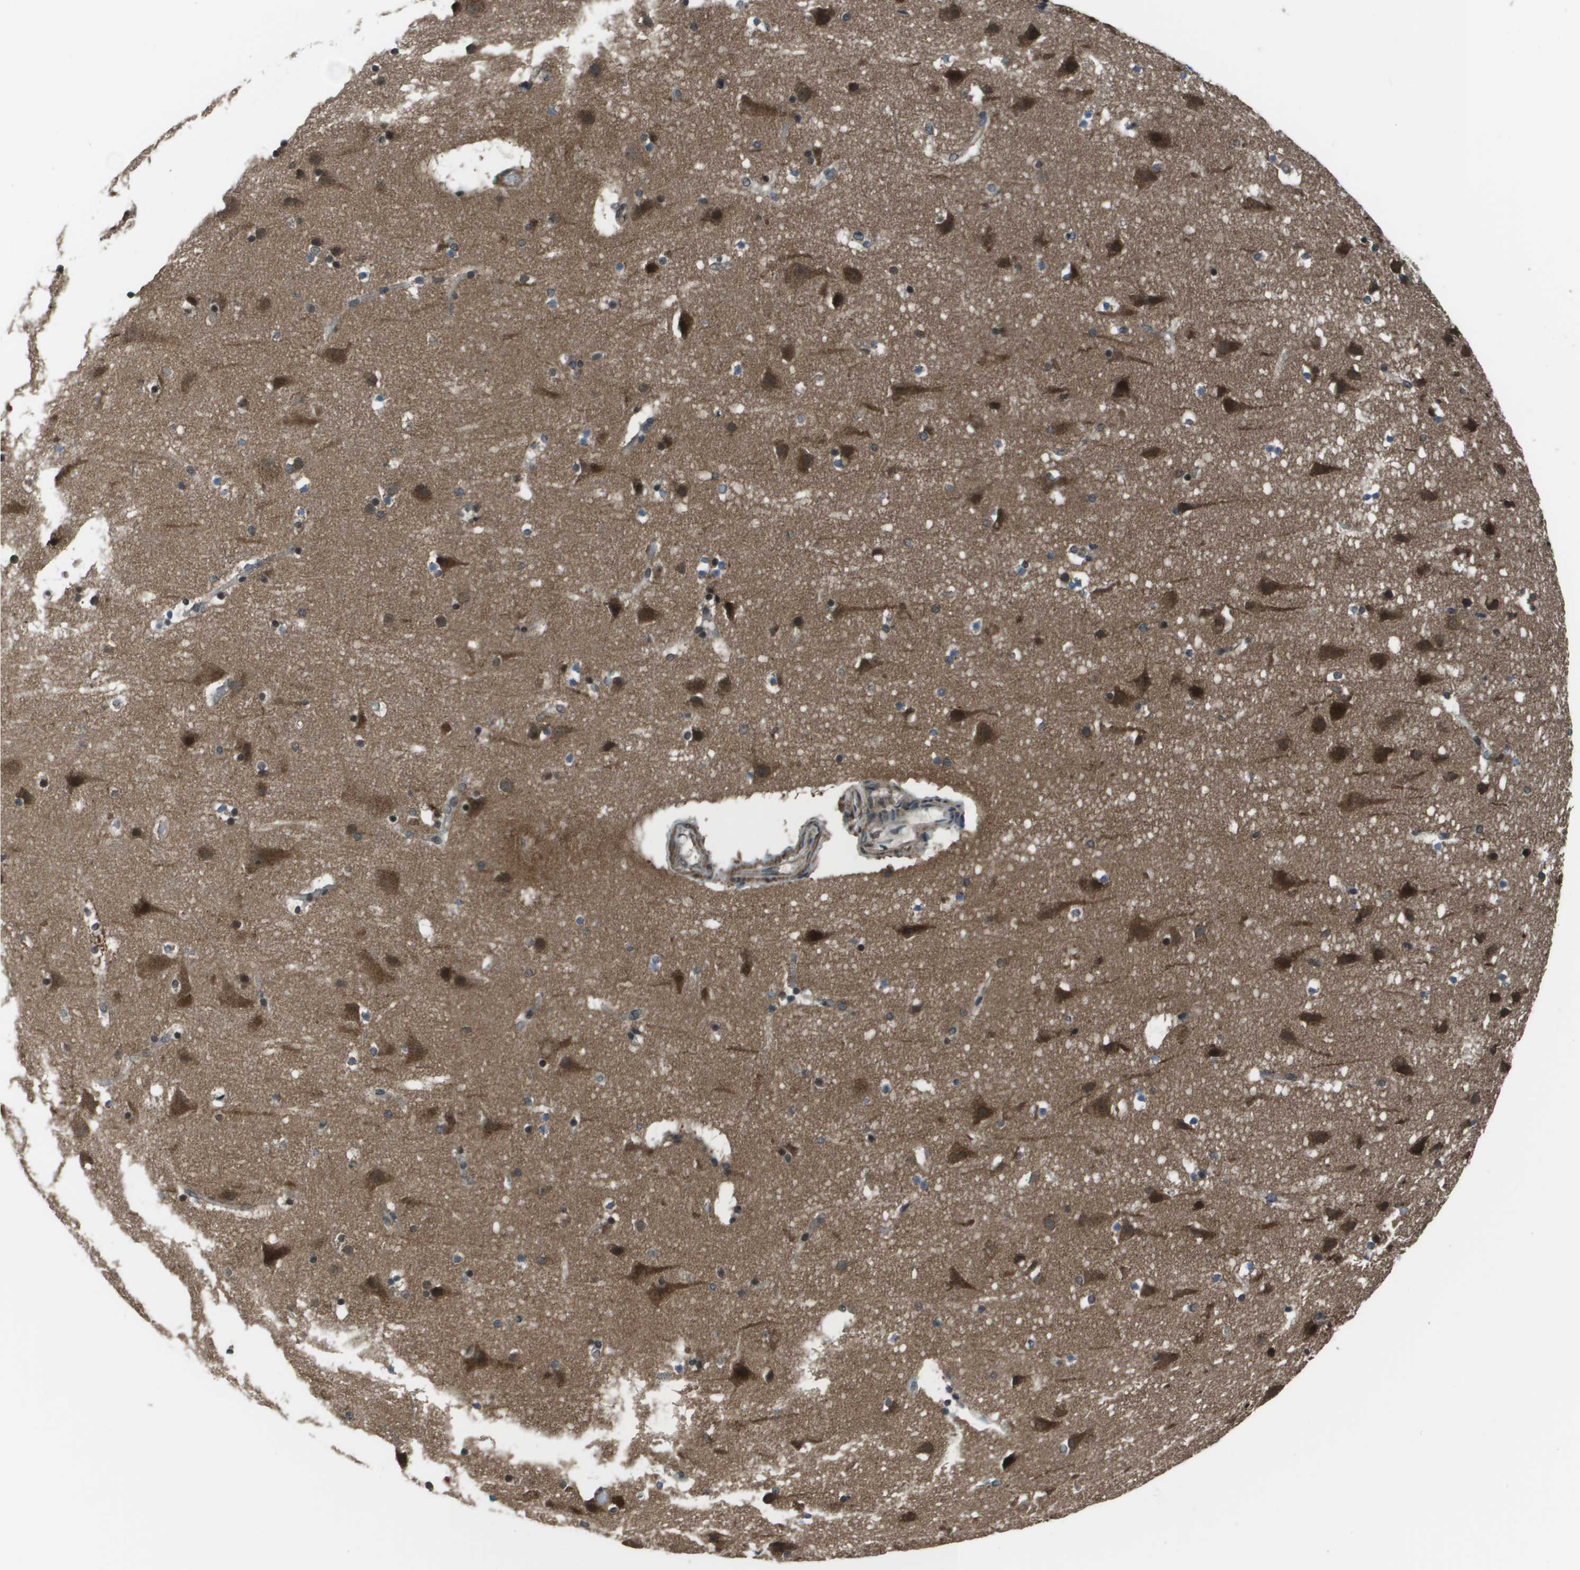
{"staining": {"intensity": "moderate", "quantity": "25%-75%", "location": "cytoplasmic/membranous"}, "tissue": "cerebral cortex", "cell_type": "Endothelial cells", "image_type": "normal", "snomed": [{"axis": "morphology", "description": "Normal tissue, NOS"}, {"axis": "topography", "description": "Cerebral cortex"}], "caption": "A micrograph of human cerebral cortex stained for a protein demonstrates moderate cytoplasmic/membranous brown staining in endothelial cells. Immunohistochemistry stains the protein of interest in brown and the nuclei are stained blue.", "gene": "PPFIA1", "patient": {"sex": "male", "age": 45}}